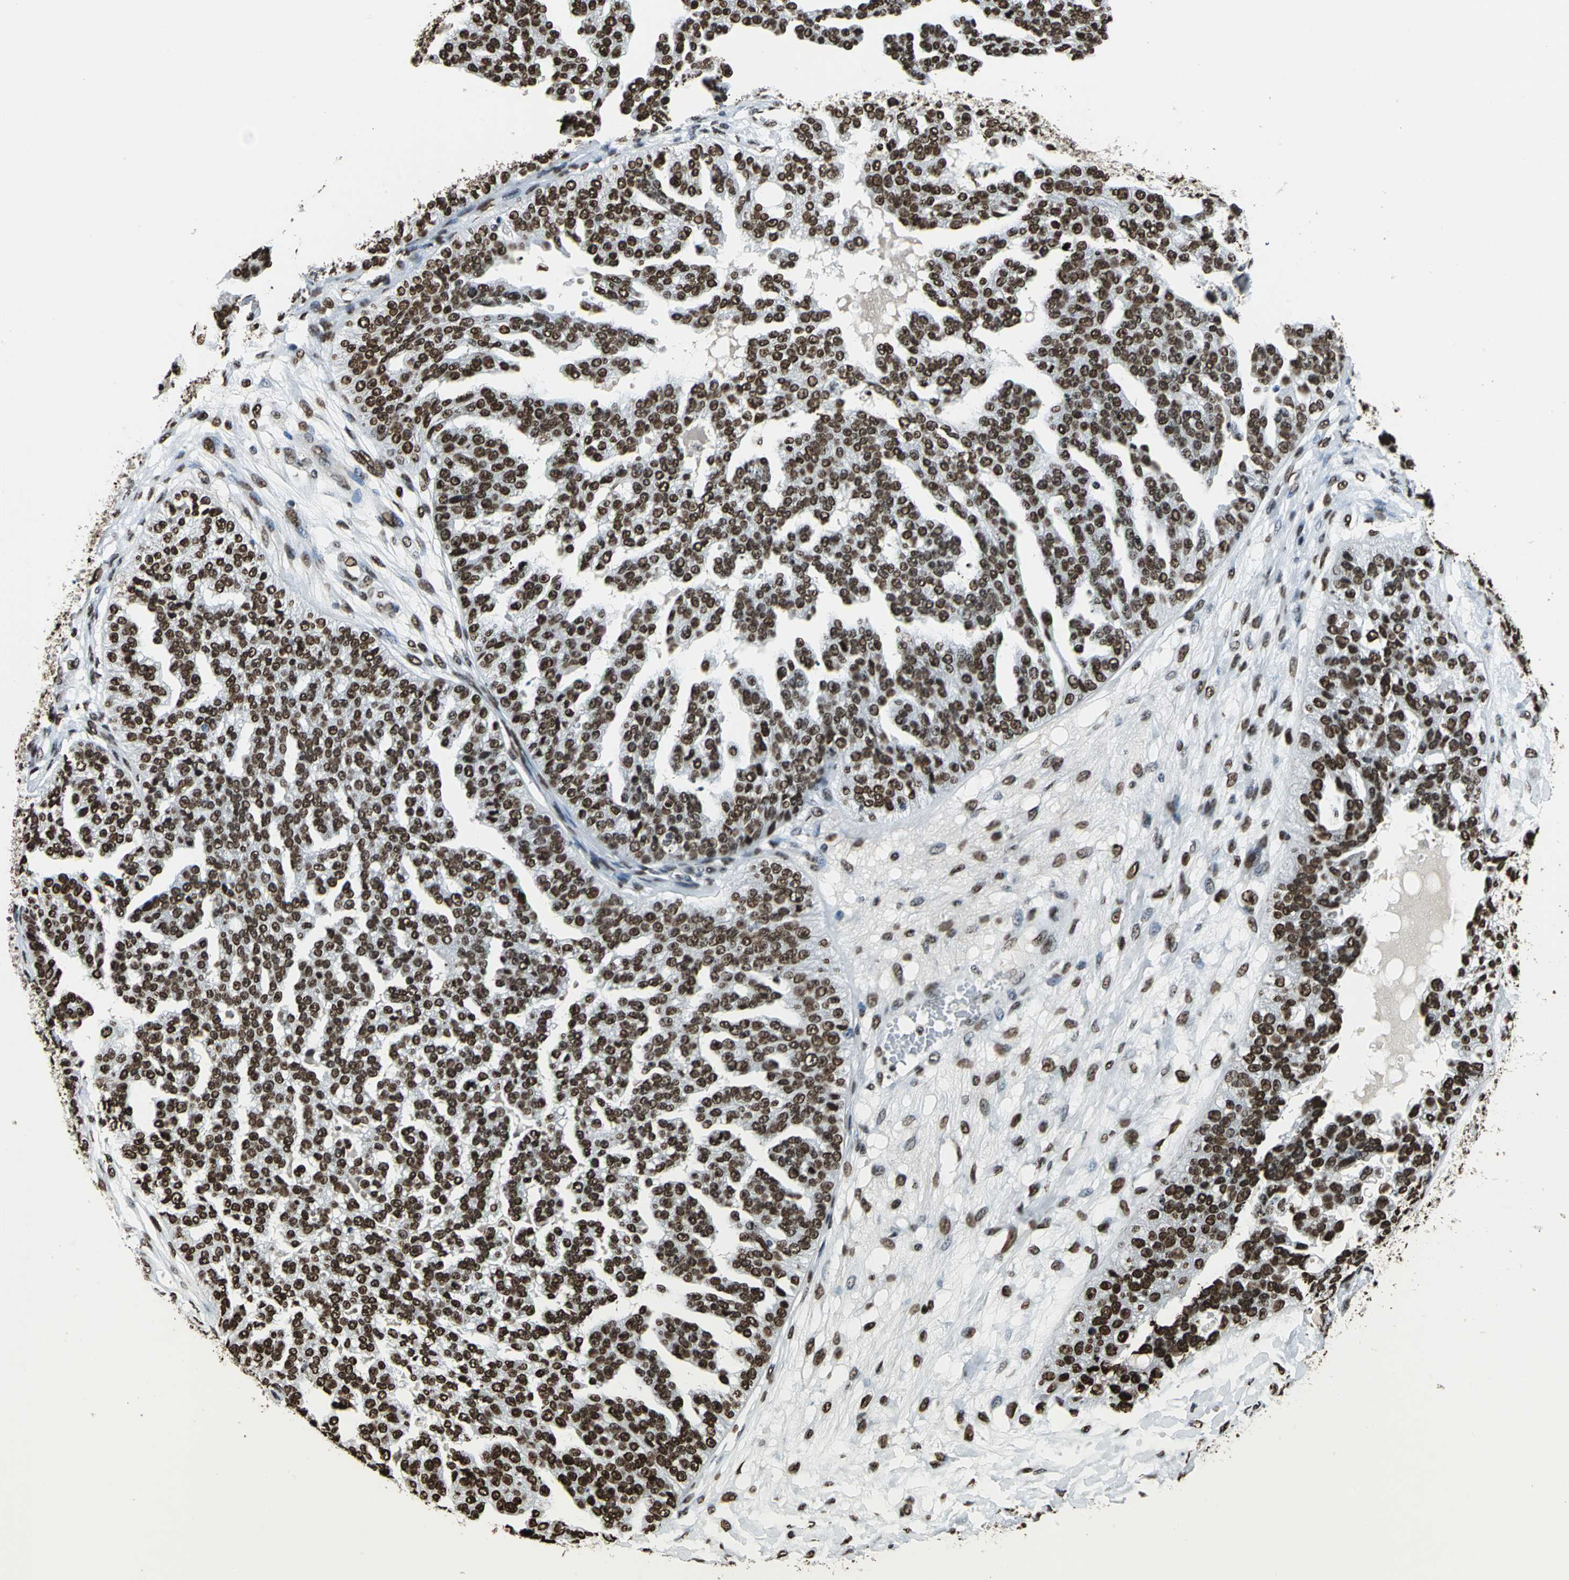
{"staining": {"intensity": "strong", "quantity": ">75%", "location": "nuclear"}, "tissue": "ovarian cancer", "cell_type": "Tumor cells", "image_type": "cancer", "snomed": [{"axis": "morphology", "description": "Carcinoma, NOS"}, {"axis": "topography", "description": "Soft tissue"}, {"axis": "topography", "description": "Ovary"}], "caption": "Human ovarian carcinoma stained with a protein marker reveals strong staining in tumor cells.", "gene": "APEX1", "patient": {"sex": "female", "age": 54}}